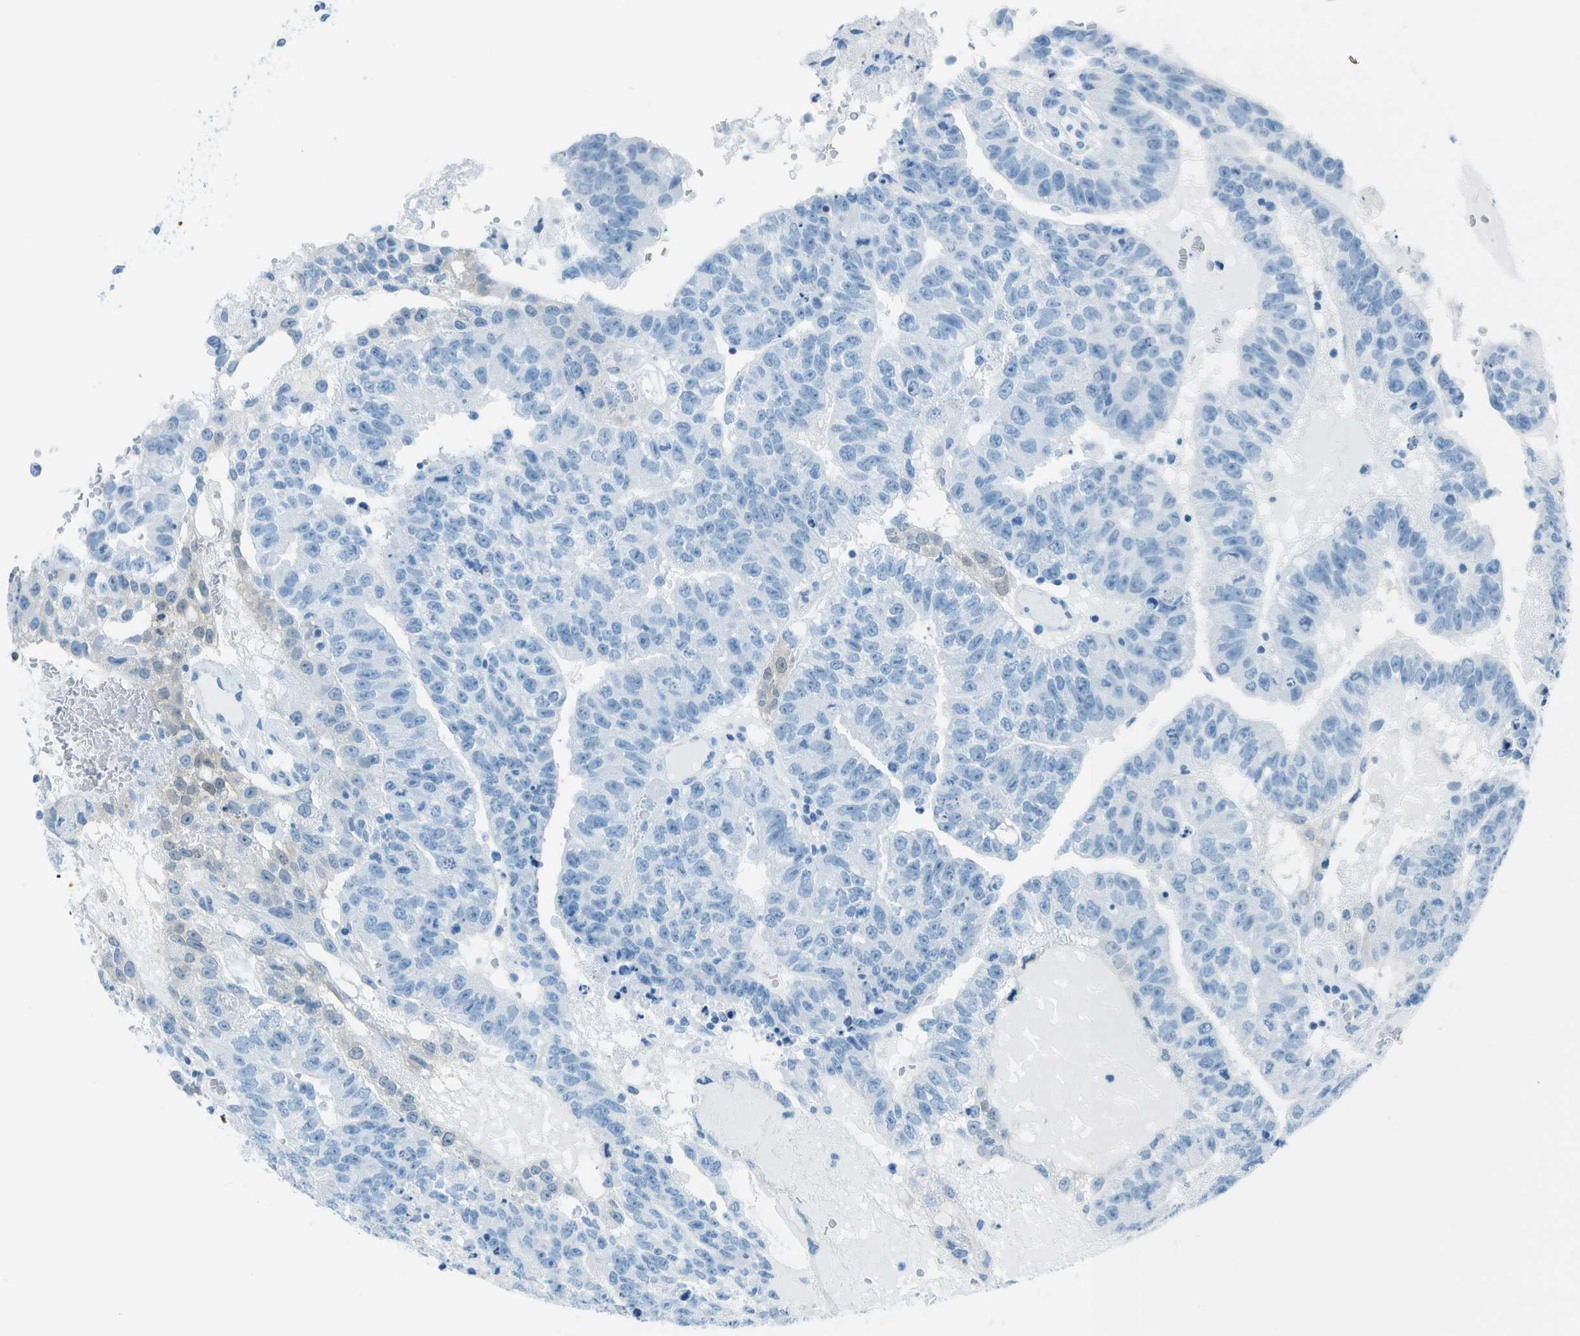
{"staining": {"intensity": "negative", "quantity": "none", "location": "none"}, "tissue": "testis cancer", "cell_type": "Tumor cells", "image_type": "cancer", "snomed": [{"axis": "morphology", "description": "Seminoma, NOS"}, {"axis": "morphology", "description": "Carcinoma, Embryonal, NOS"}, {"axis": "topography", "description": "Testis"}], "caption": "A micrograph of testis embryonal carcinoma stained for a protein shows no brown staining in tumor cells.", "gene": "ASL", "patient": {"sex": "male", "age": 52}}